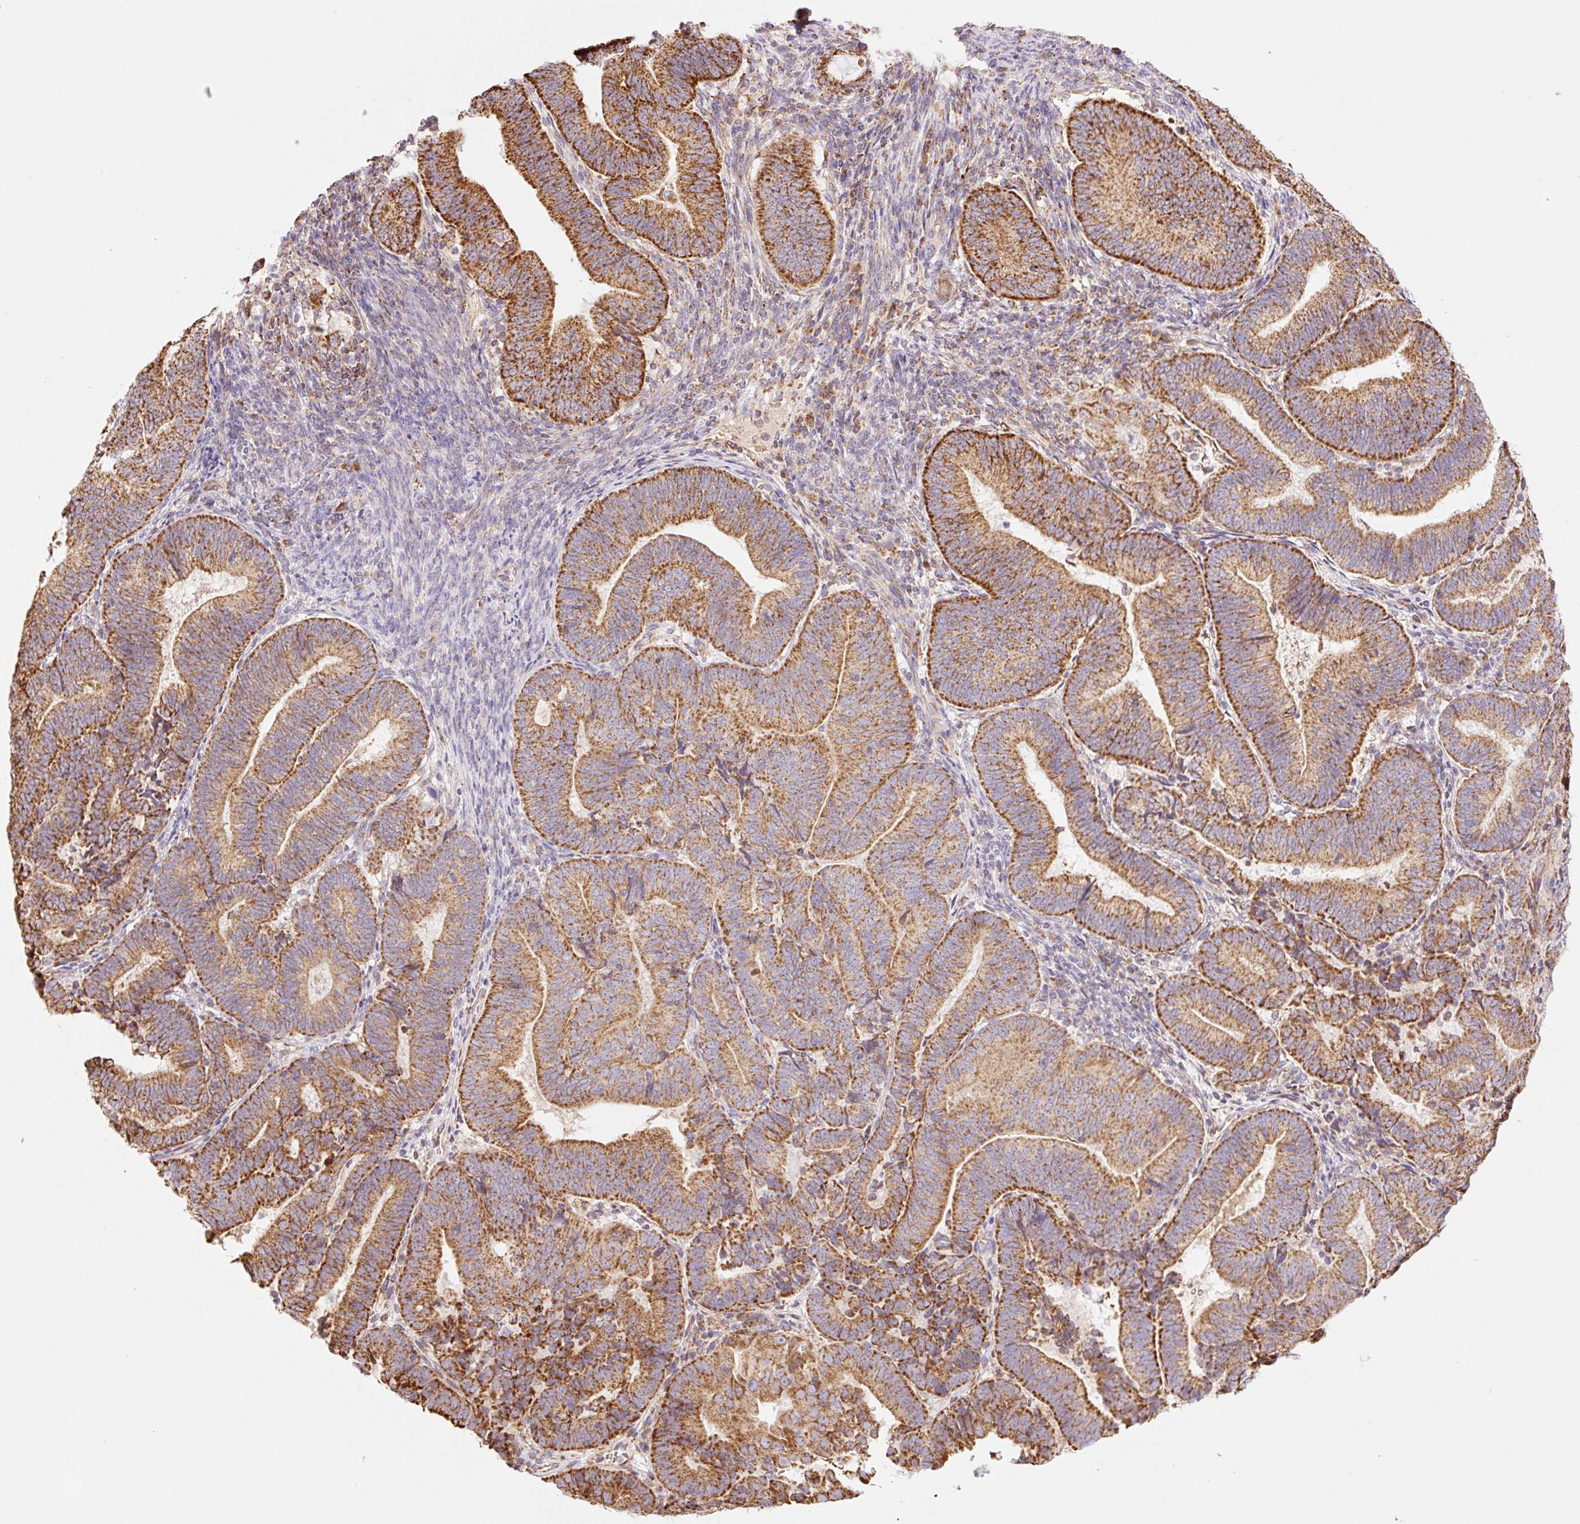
{"staining": {"intensity": "strong", "quantity": ">75%", "location": "cytoplasmic/membranous"}, "tissue": "endometrial cancer", "cell_type": "Tumor cells", "image_type": "cancer", "snomed": [{"axis": "morphology", "description": "Adenocarcinoma, NOS"}, {"axis": "topography", "description": "Endometrium"}], "caption": "DAB (3,3'-diaminobenzidine) immunohistochemical staining of human endometrial cancer (adenocarcinoma) shows strong cytoplasmic/membranous protein staining in about >75% of tumor cells.", "gene": "GOSR2", "patient": {"sex": "female", "age": 70}}